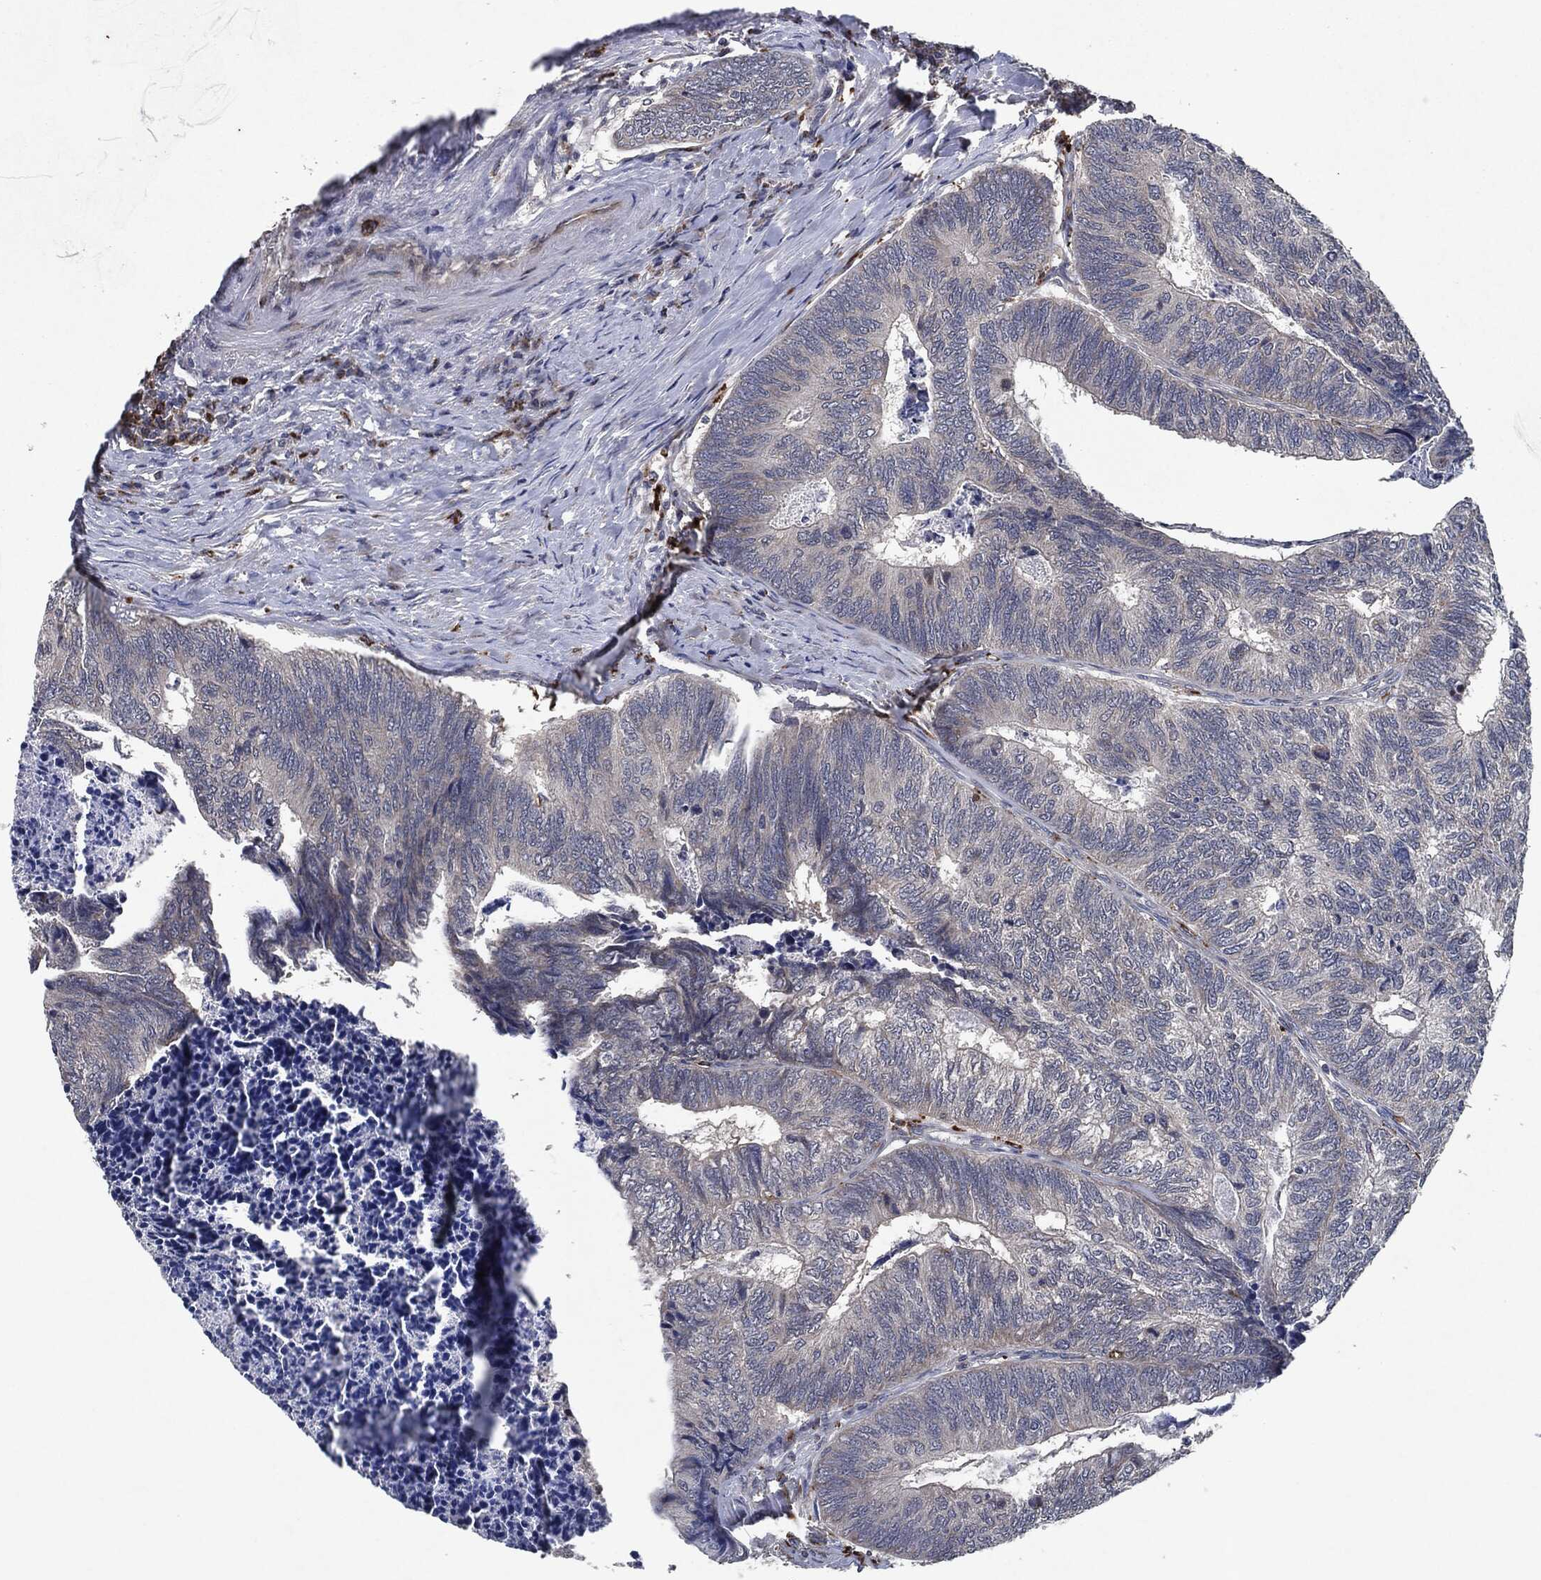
{"staining": {"intensity": "negative", "quantity": "none", "location": "none"}, "tissue": "colorectal cancer", "cell_type": "Tumor cells", "image_type": "cancer", "snomed": [{"axis": "morphology", "description": "Adenocarcinoma, NOS"}, {"axis": "topography", "description": "Colon"}], "caption": "Protein analysis of colorectal cancer (adenocarcinoma) demonstrates no significant staining in tumor cells. Nuclei are stained in blue.", "gene": "SLC31A2", "patient": {"sex": "female", "age": 67}}